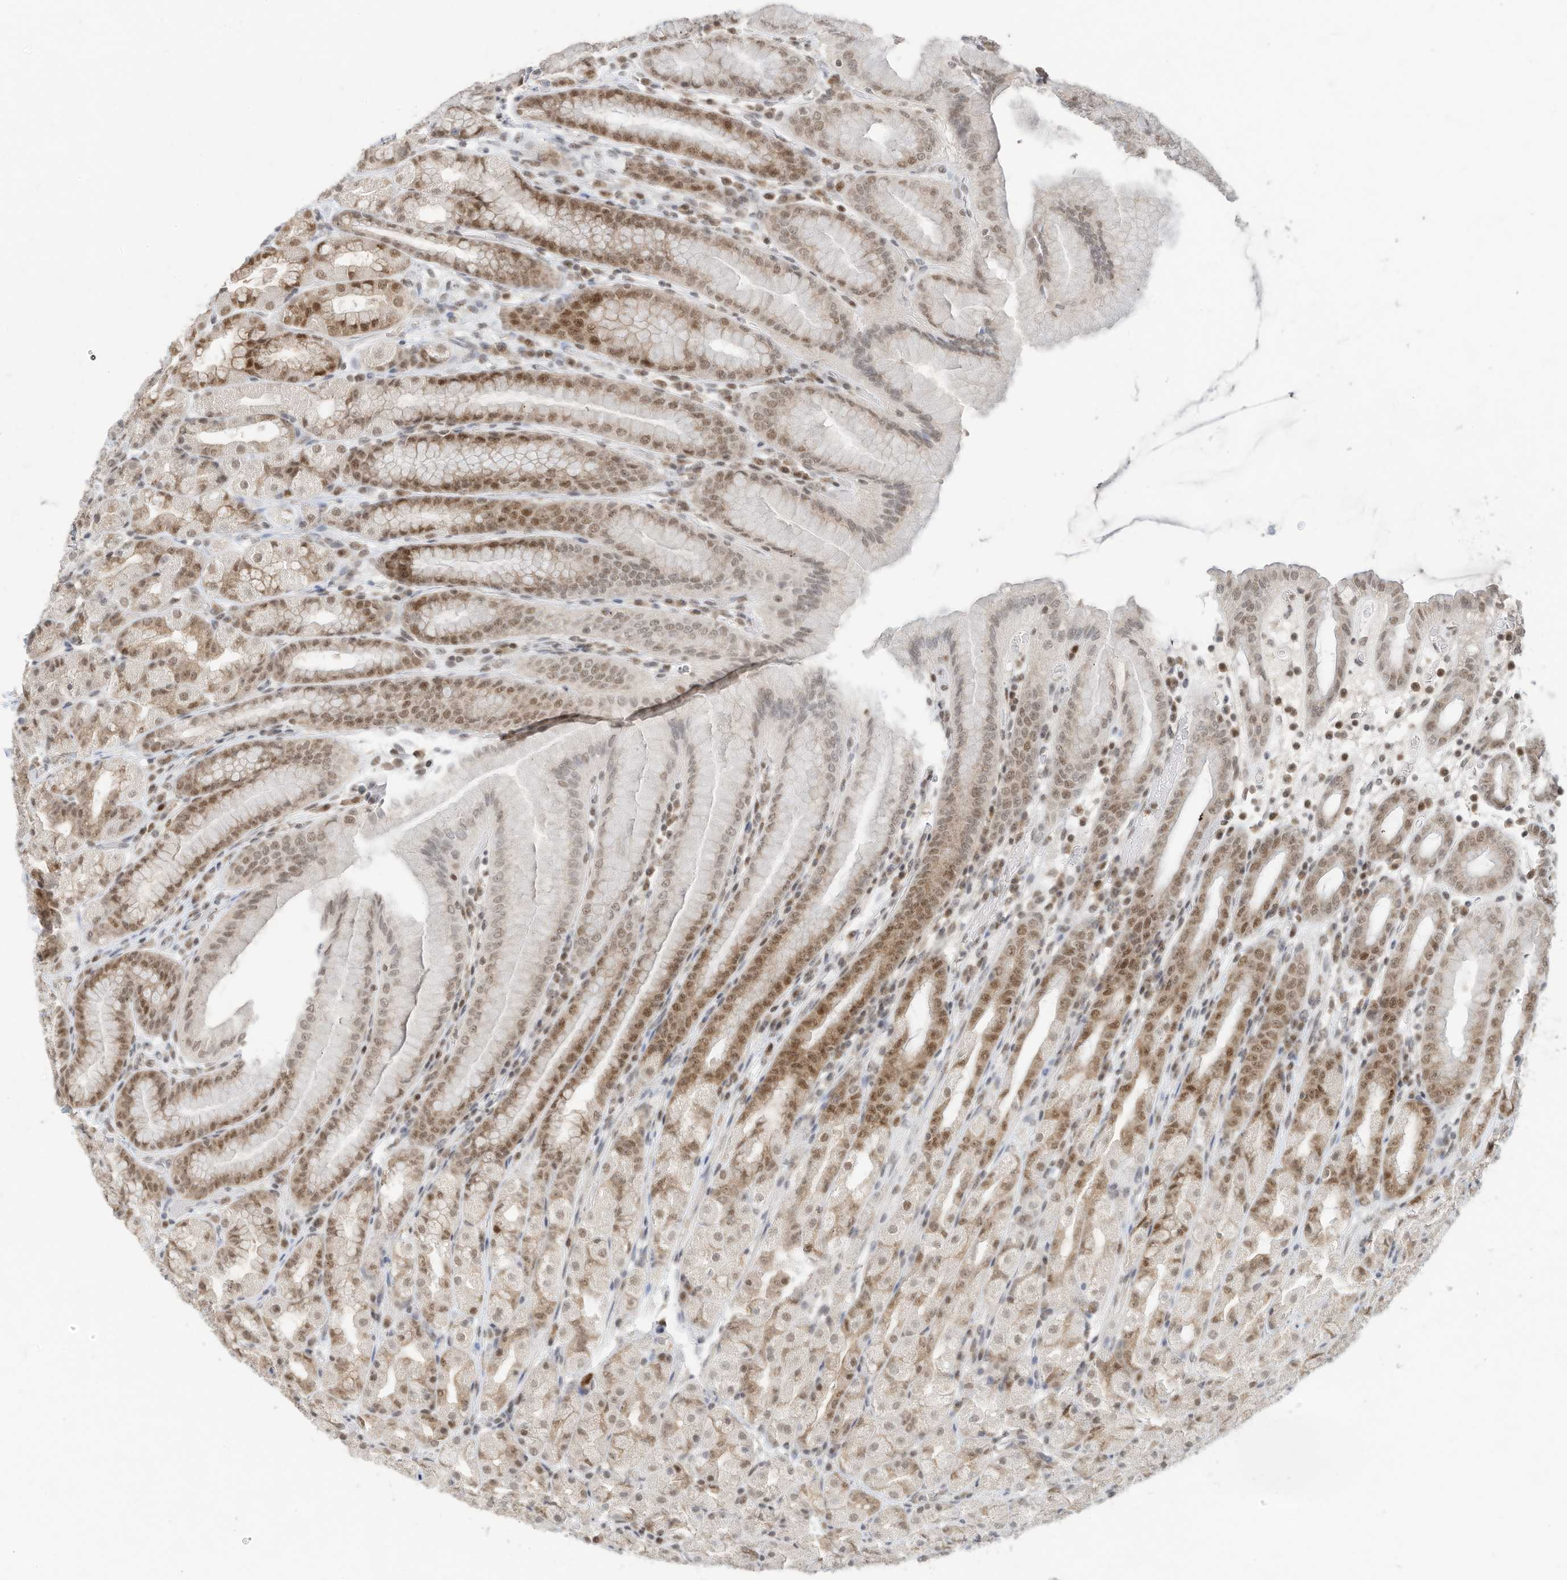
{"staining": {"intensity": "moderate", "quantity": "25%-75%", "location": "nuclear"}, "tissue": "stomach", "cell_type": "Glandular cells", "image_type": "normal", "snomed": [{"axis": "morphology", "description": "Normal tissue, NOS"}, {"axis": "topography", "description": "Stomach, upper"}], "caption": "Benign stomach displays moderate nuclear positivity in about 25%-75% of glandular cells The staining was performed using DAB, with brown indicating positive protein expression. Nuclei are stained blue with hematoxylin..", "gene": "OGT", "patient": {"sex": "male", "age": 68}}